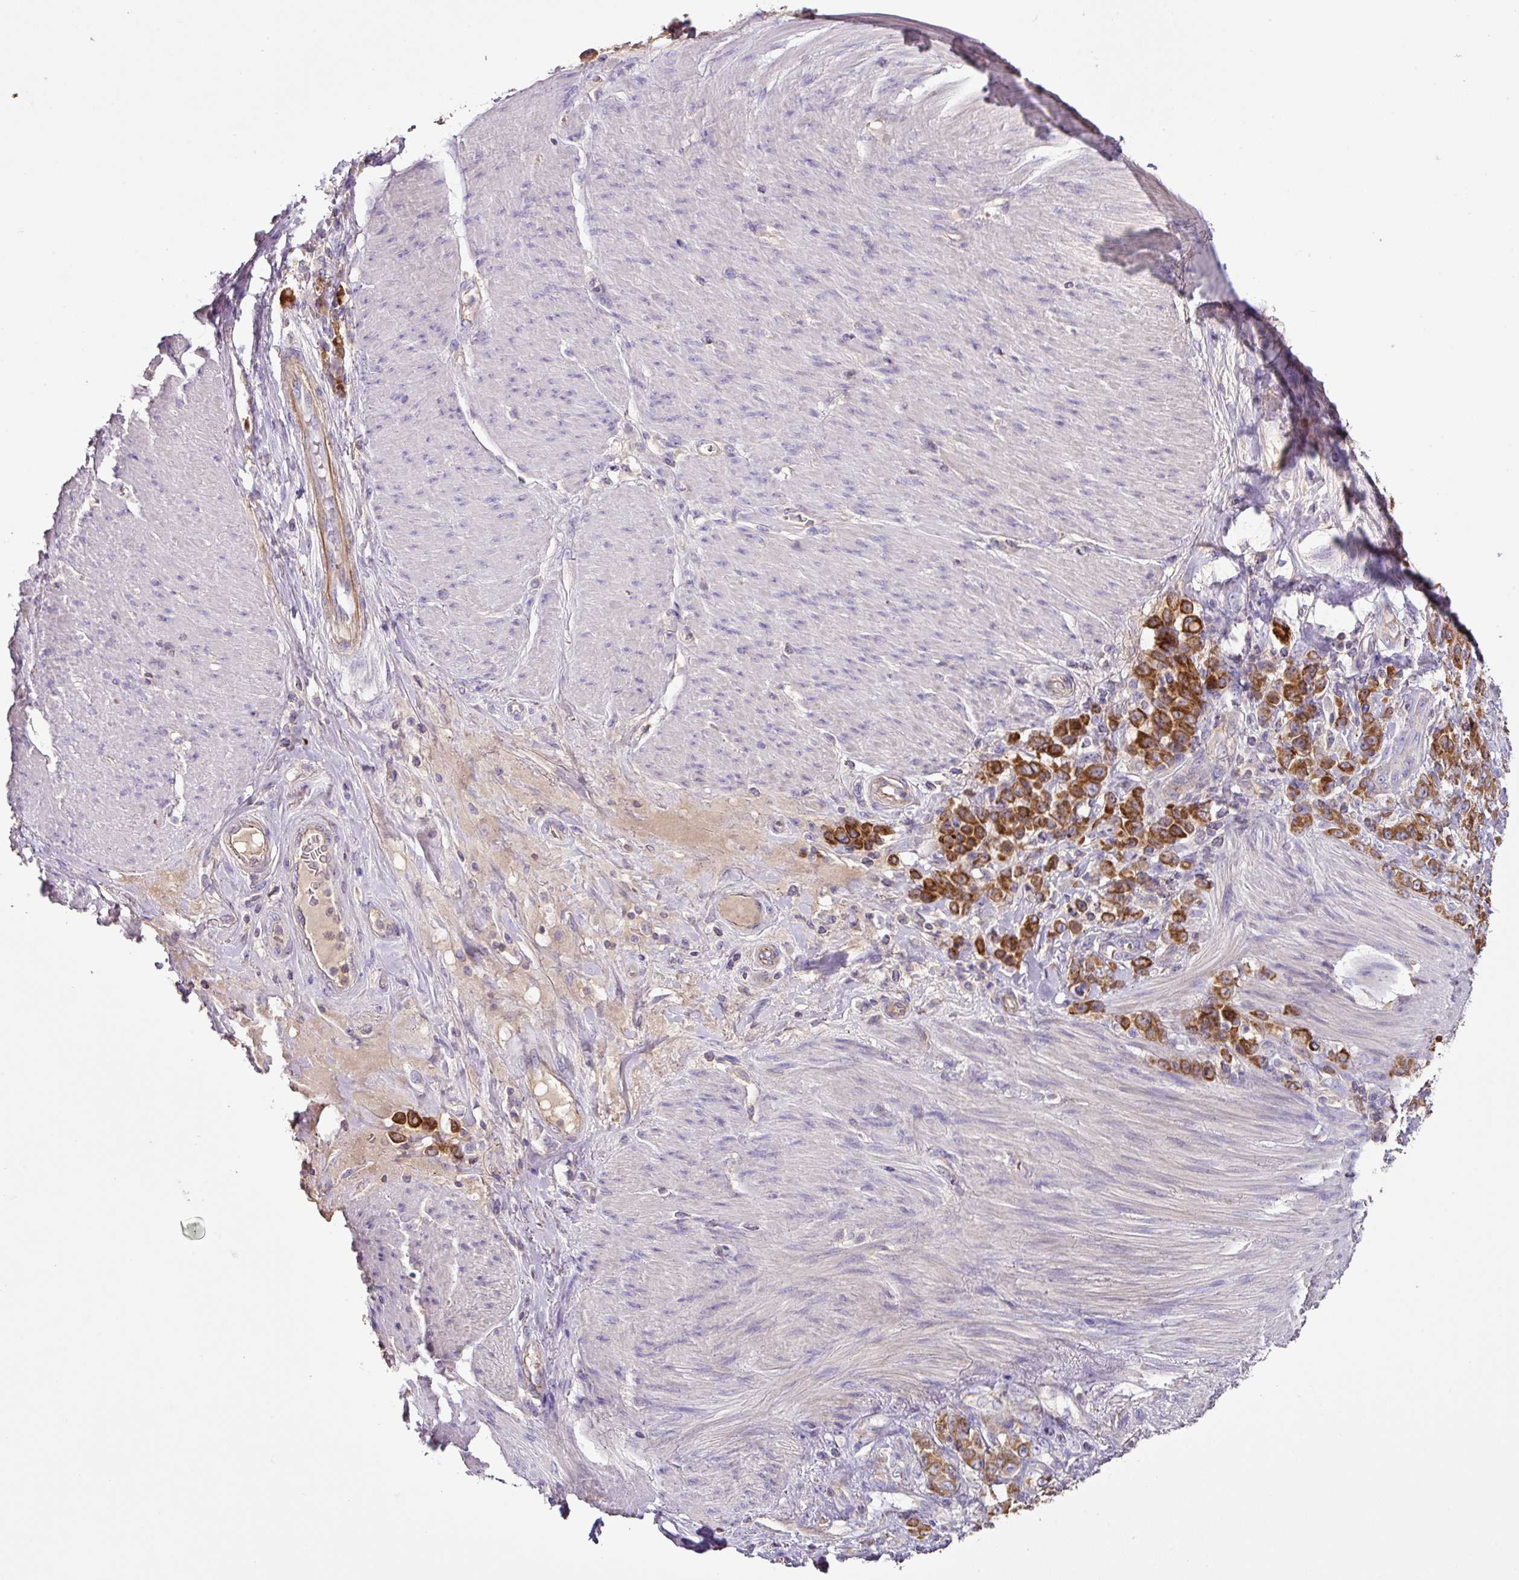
{"staining": {"intensity": "strong", "quantity": ">75%", "location": "cytoplasmic/membranous"}, "tissue": "stomach cancer", "cell_type": "Tumor cells", "image_type": "cancer", "snomed": [{"axis": "morphology", "description": "Adenocarcinoma, NOS"}, {"axis": "topography", "description": "Stomach"}], "caption": "Protein staining shows strong cytoplasmic/membranous positivity in approximately >75% of tumor cells in stomach cancer (adenocarcinoma).", "gene": "AGR3", "patient": {"sex": "female", "age": 79}}